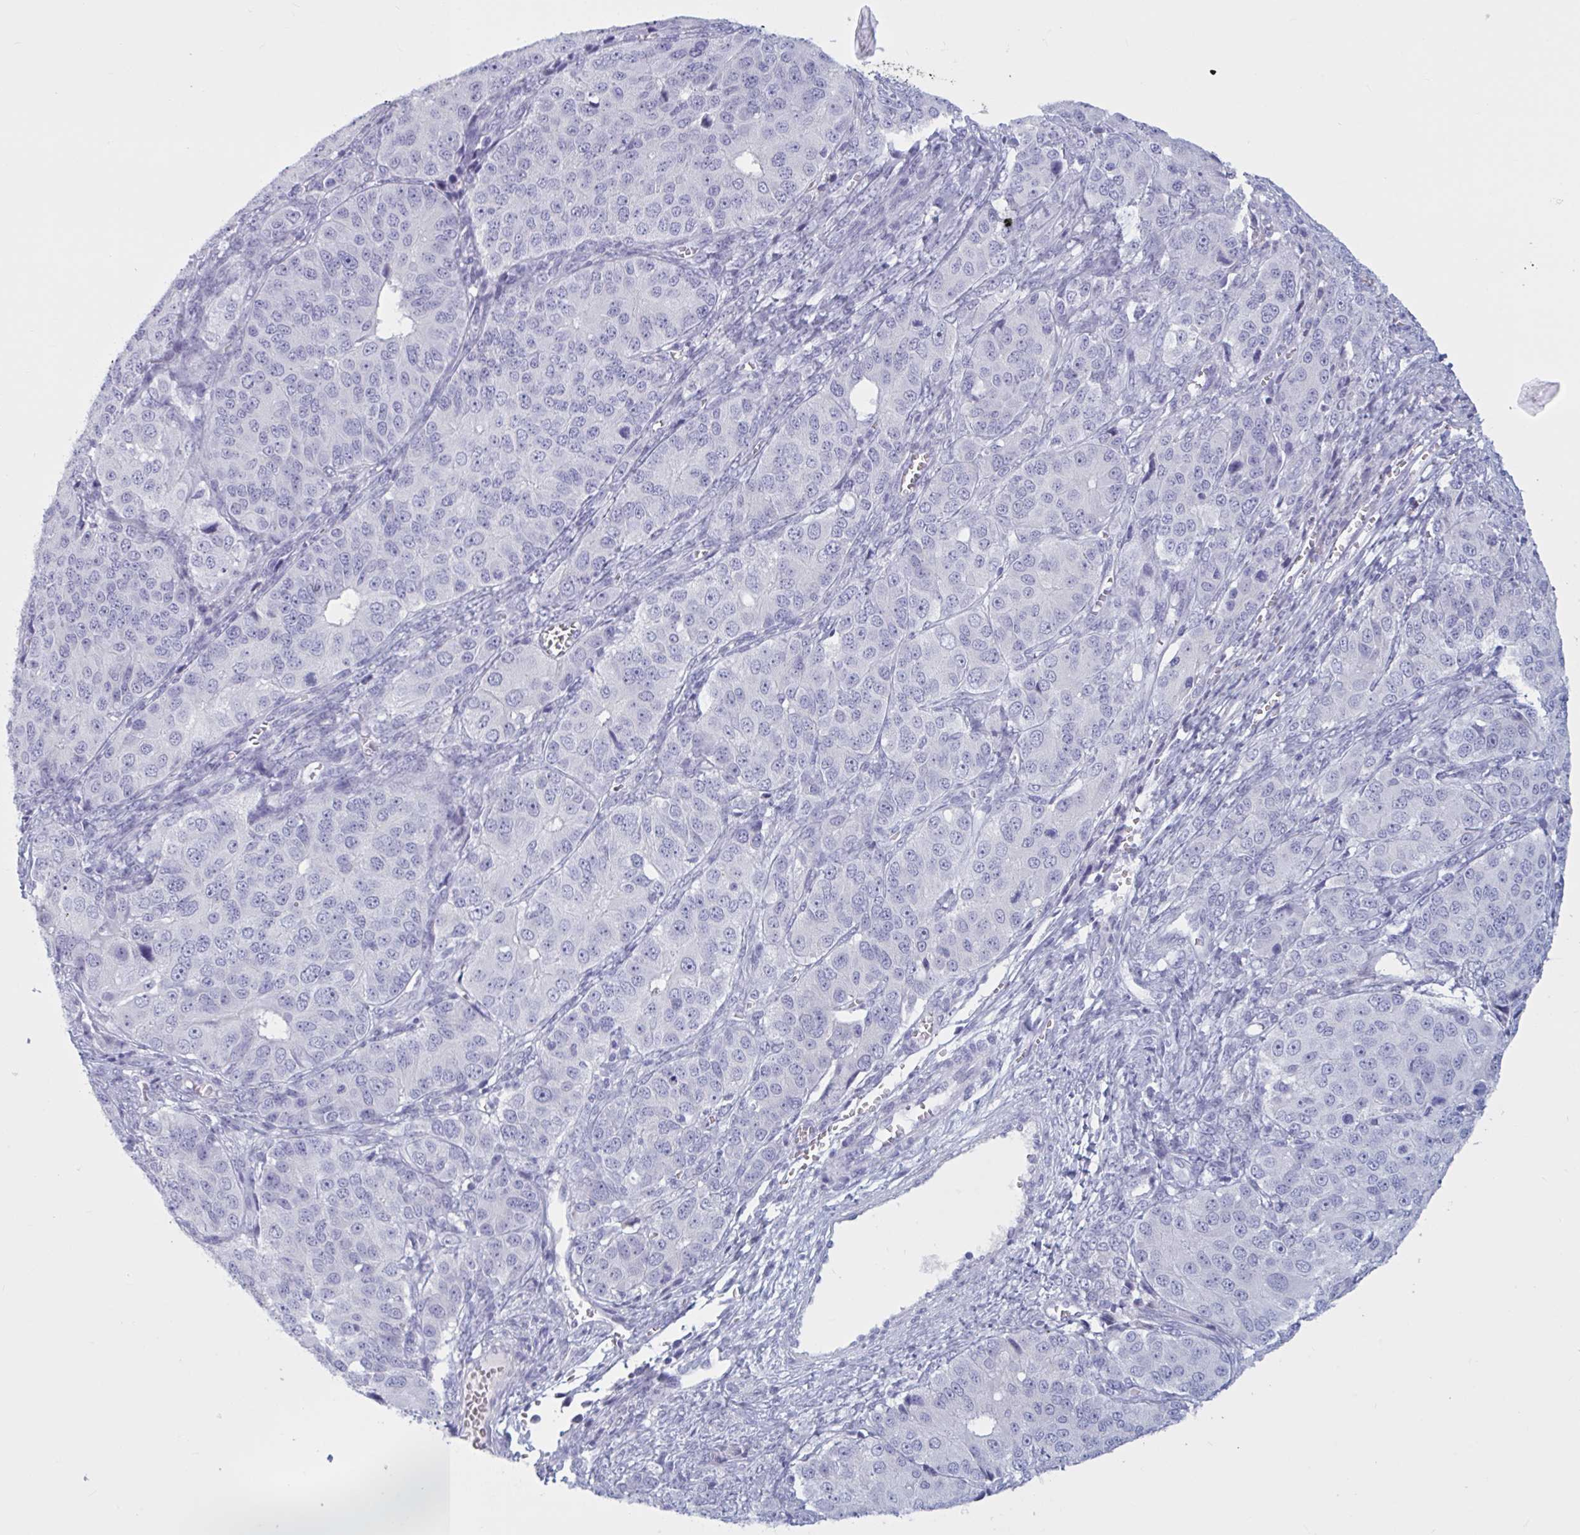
{"staining": {"intensity": "negative", "quantity": "none", "location": "none"}, "tissue": "ovarian cancer", "cell_type": "Tumor cells", "image_type": "cancer", "snomed": [{"axis": "morphology", "description": "Carcinoma, endometroid"}, {"axis": "topography", "description": "Ovary"}], "caption": "An immunohistochemistry micrograph of ovarian cancer is shown. There is no staining in tumor cells of ovarian cancer.", "gene": "BBS10", "patient": {"sex": "female", "age": 51}}